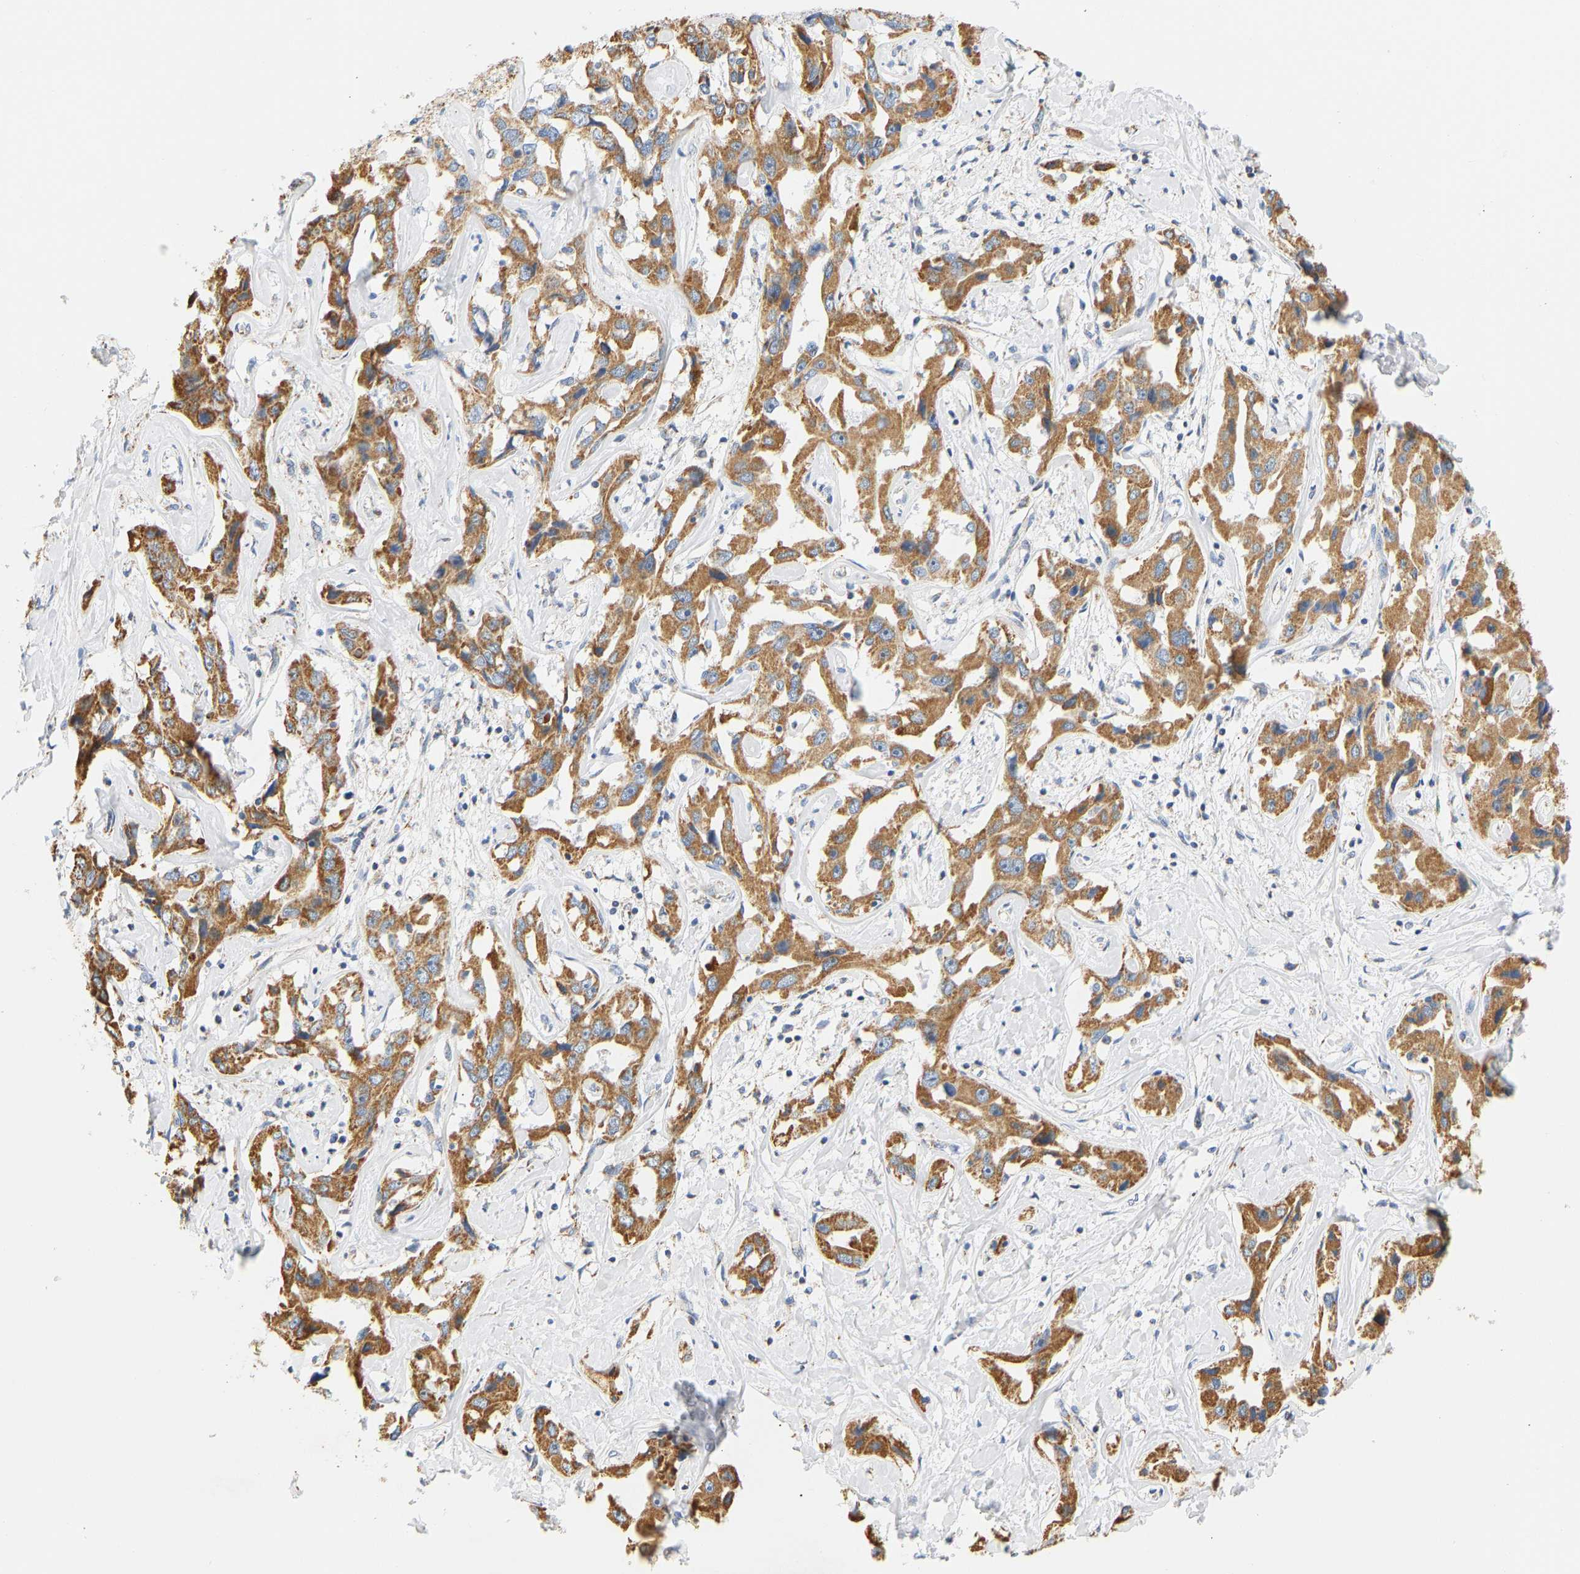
{"staining": {"intensity": "moderate", "quantity": ">75%", "location": "cytoplasmic/membranous"}, "tissue": "liver cancer", "cell_type": "Tumor cells", "image_type": "cancer", "snomed": [{"axis": "morphology", "description": "Cholangiocarcinoma"}, {"axis": "topography", "description": "Liver"}], "caption": "Immunohistochemical staining of human liver cholangiocarcinoma reveals medium levels of moderate cytoplasmic/membranous protein positivity in about >75% of tumor cells.", "gene": "GRPEL2", "patient": {"sex": "male", "age": 59}}